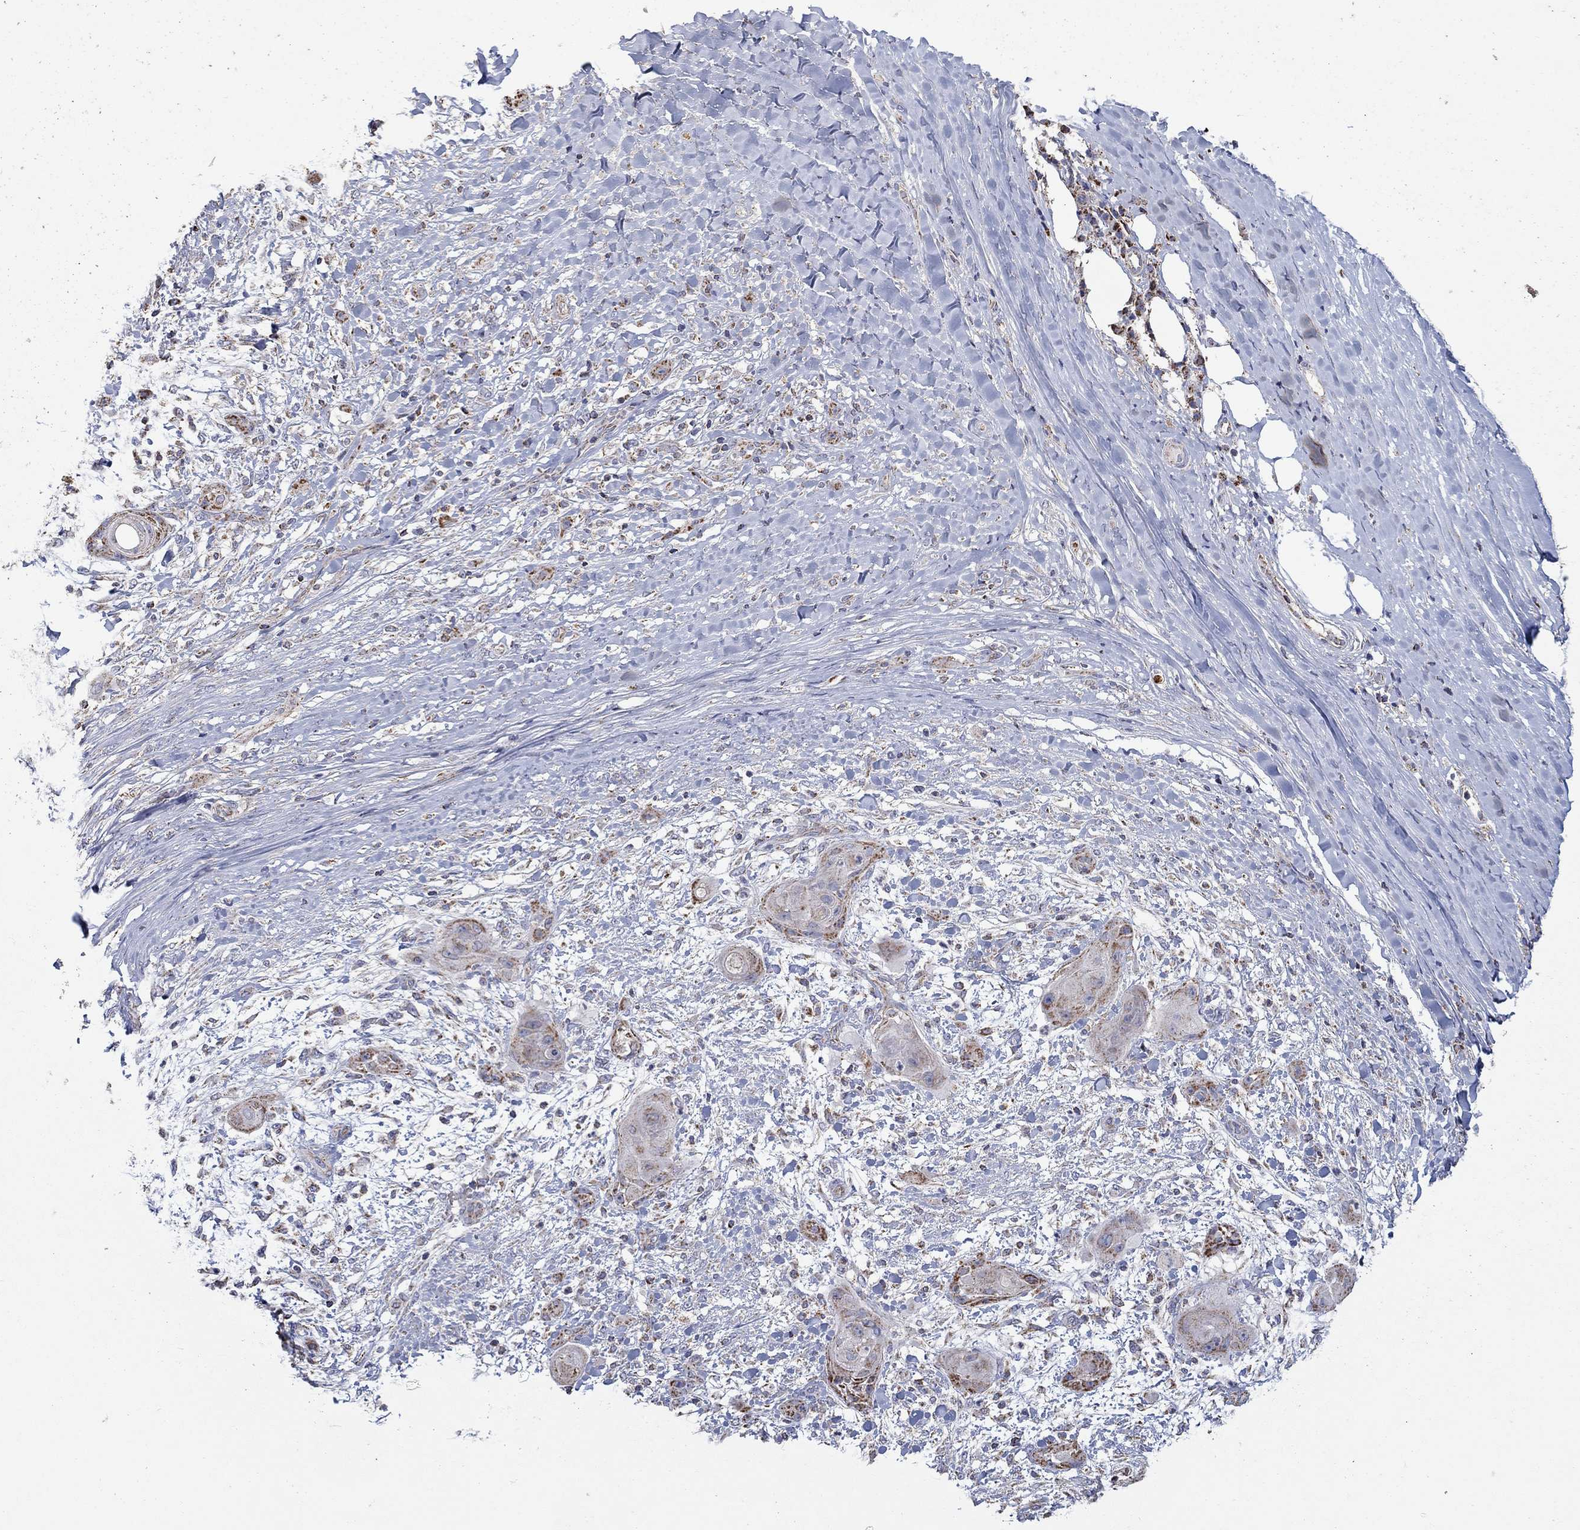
{"staining": {"intensity": "moderate", "quantity": "25%-75%", "location": "cytoplasmic/membranous"}, "tissue": "skin cancer", "cell_type": "Tumor cells", "image_type": "cancer", "snomed": [{"axis": "morphology", "description": "Squamous cell carcinoma, NOS"}, {"axis": "topography", "description": "Skin"}], "caption": "Squamous cell carcinoma (skin) was stained to show a protein in brown. There is medium levels of moderate cytoplasmic/membranous staining in approximately 25%-75% of tumor cells.", "gene": "HPS5", "patient": {"sex": "male", "age": 62}}